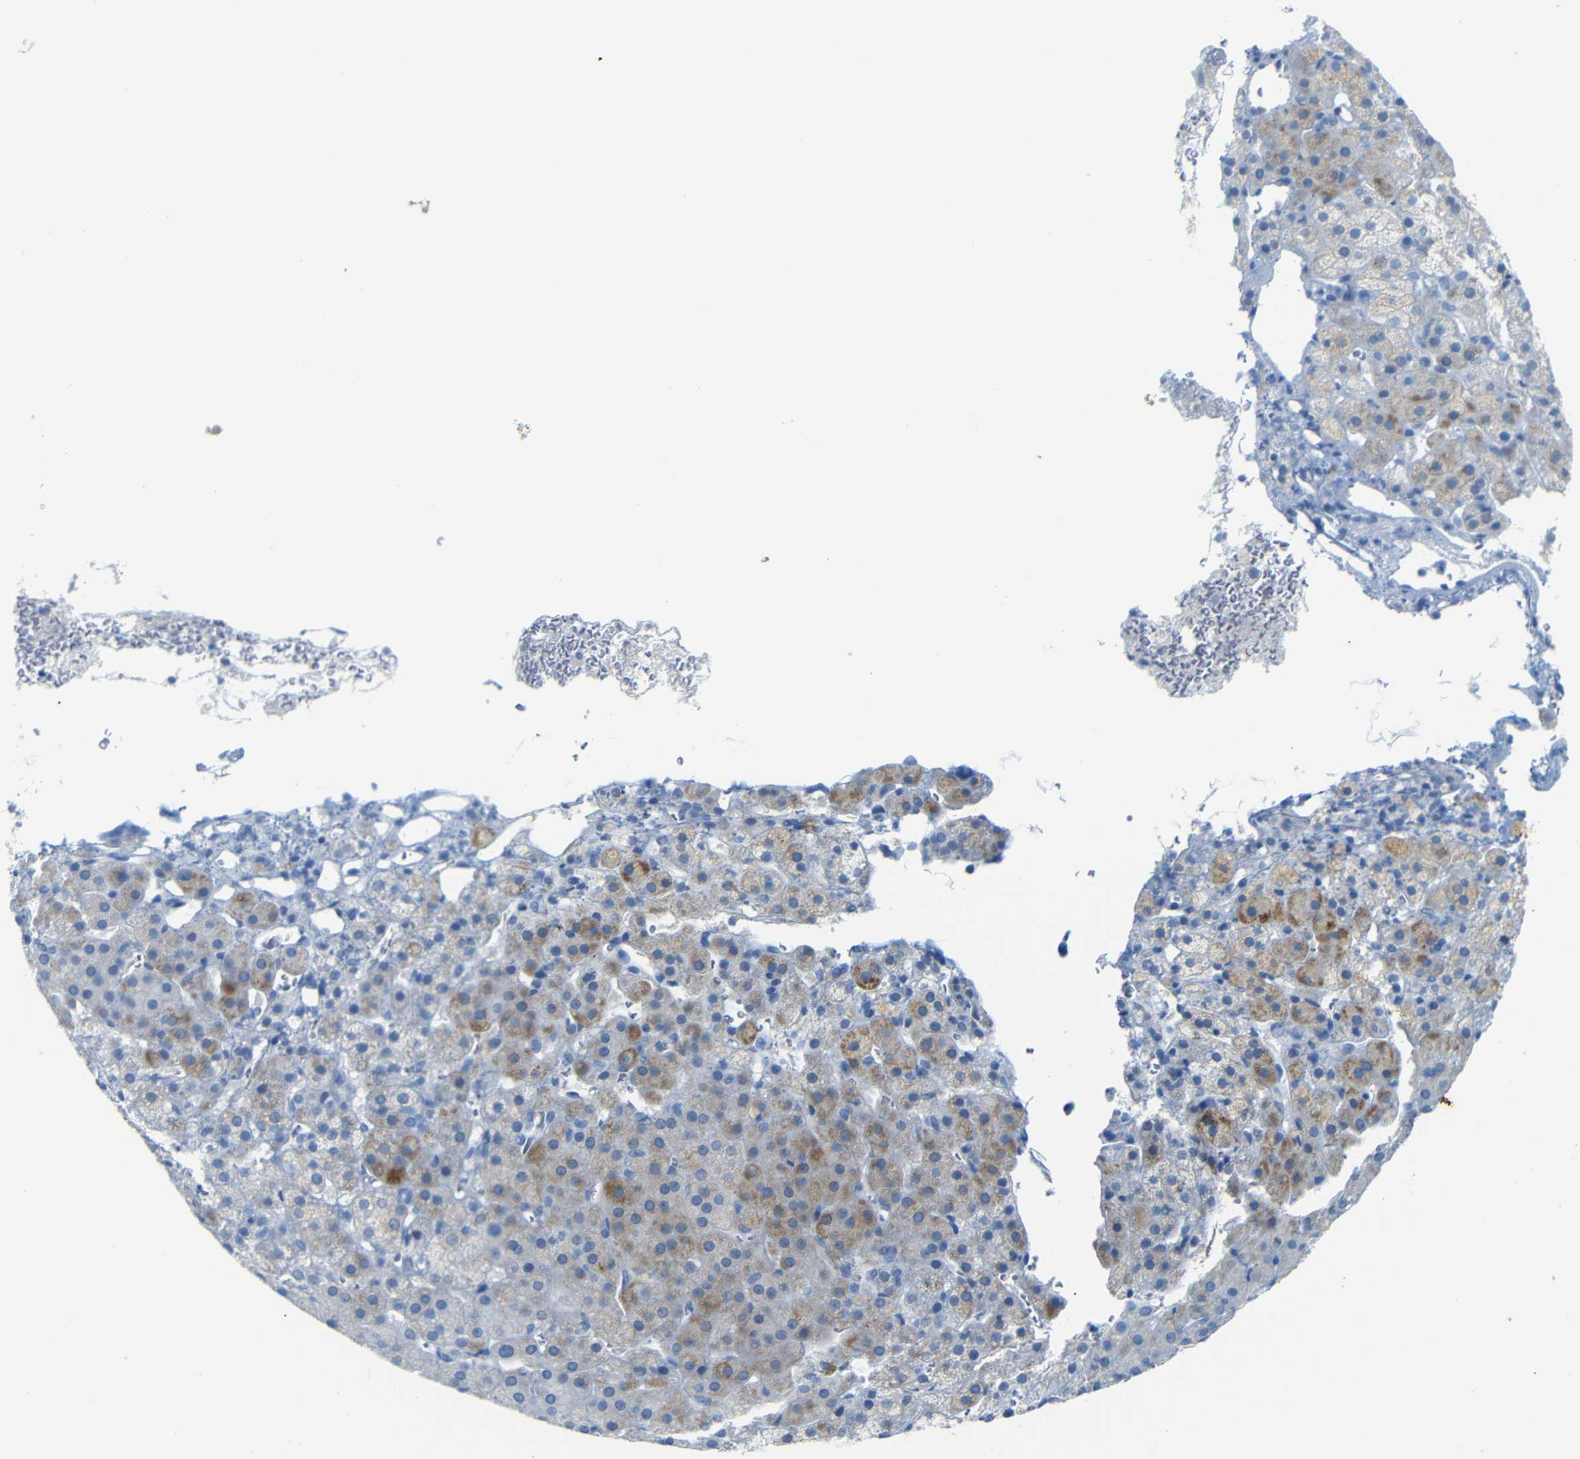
{"staining": {"intensity": "weak", "quantity": "25%-75%", "location": "cytoplasmic/membranous"}, "tissue": "adrenal gland", "cell_type": "Glandular cells", "image_type": "normal", "snomed": [{"axis": "morphology", "description": "Normal tissue, NOS"}, {"axis": "topography", "description": "Adrenal gland"}], "caption": "DAB (3,3'-diaminobenzidine) immunohistochemical staining of normal human adrenal gland demonstrates weak cytoplasmic/membranous protein expression in about 25%-75% of glandular cells. Using DAB (brown) and hematoxylin (blue) stains, captured at high magnification using brightfield microscopy.", "gene": "FCRL1", "patient": {"sex": "female", "age": 57}}